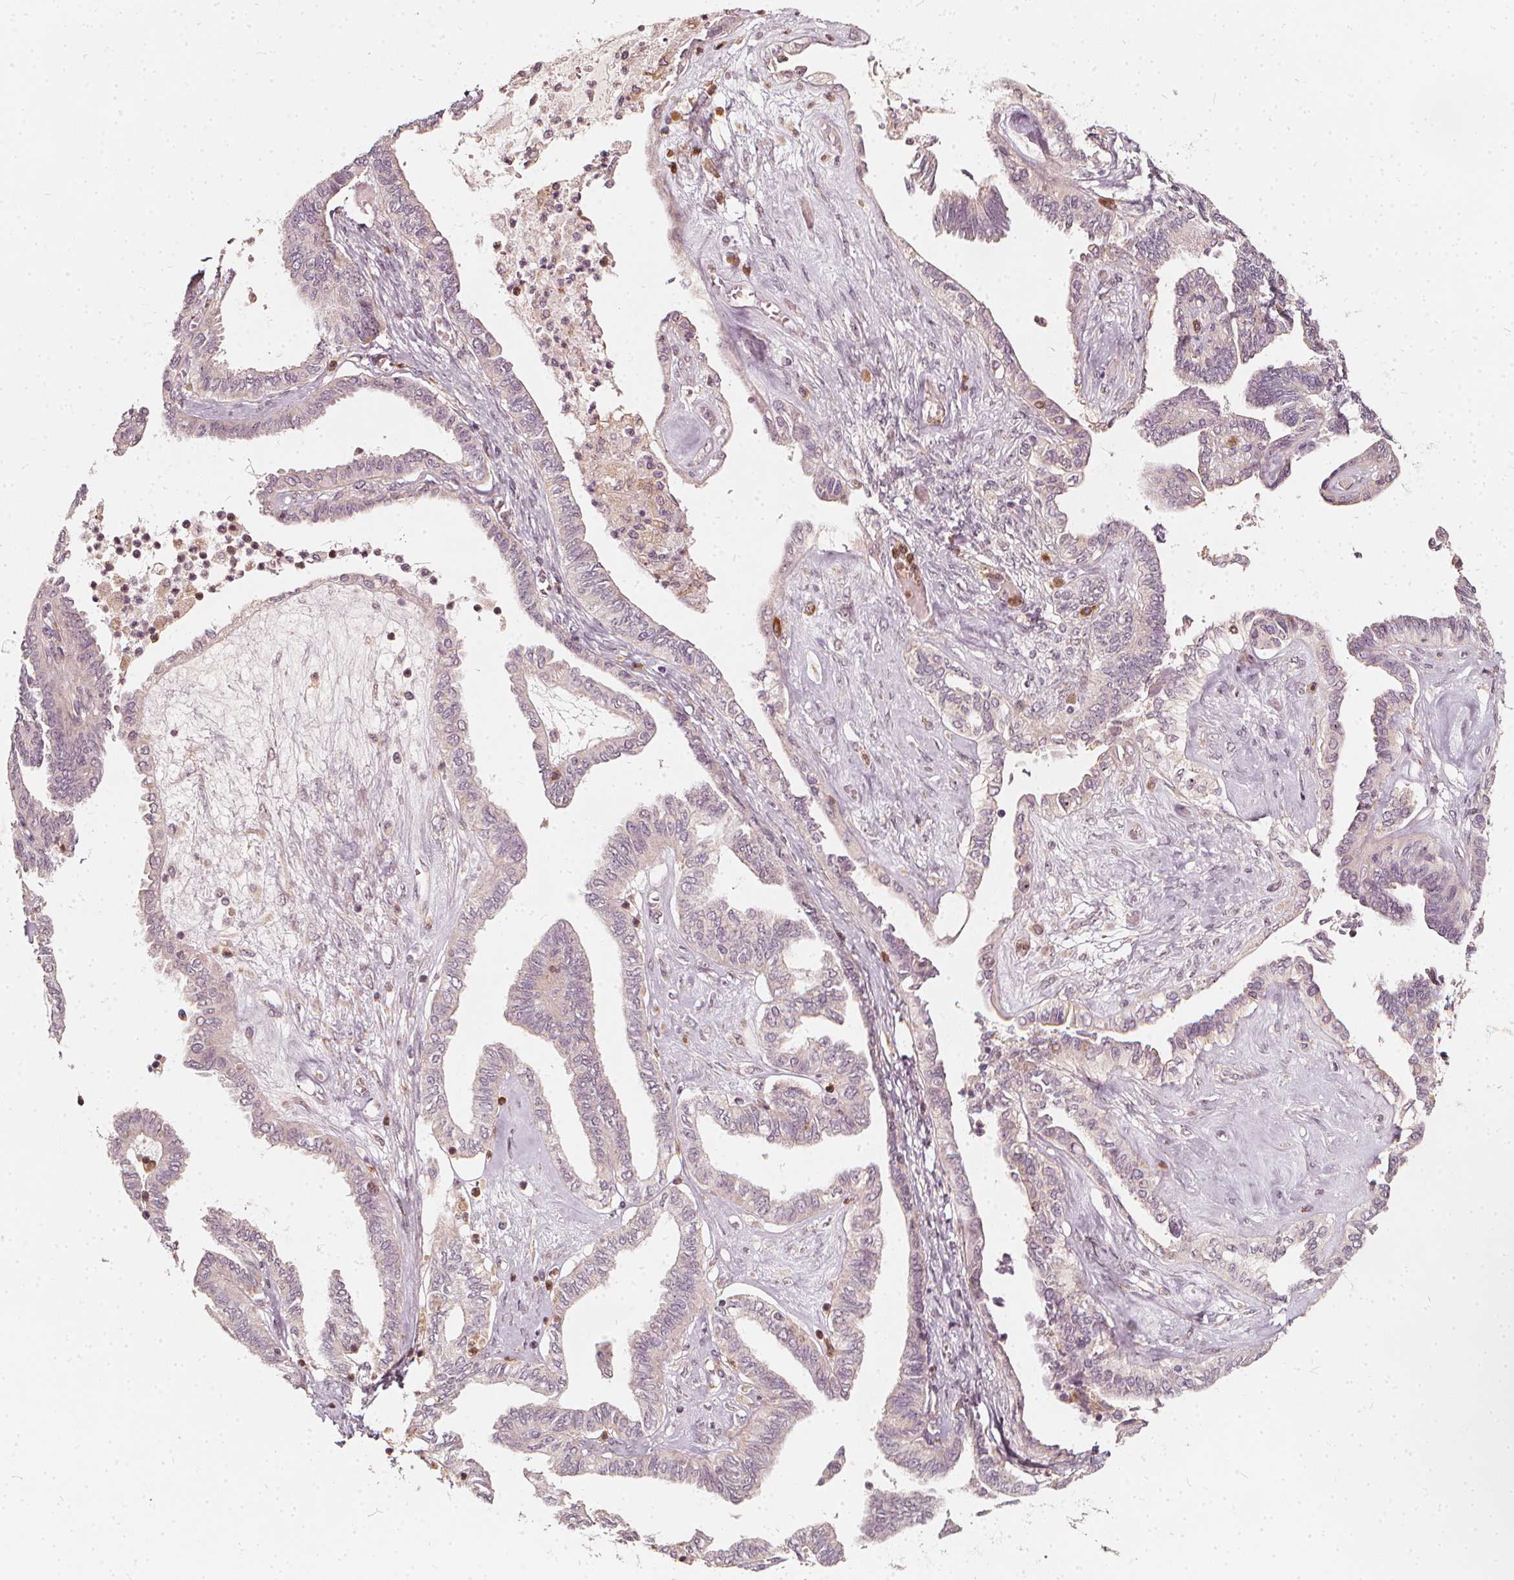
{"staining": {"intensity": "negative", "quantity": "none", "location": "none"}, "tissue": "ovarian cancer", "cell_type": "Tumor cells", "image_type": "cancer", "snomed": [{"axis": "morphology", "description": "Carcinoma, endometroid"}, {"axis": "topography", "description": "Ovary"}], "caption": "Immunohistochemical staining of ovarian cancer exhibits no significant expression in tumor cells.", "gene": "NPC1L1", "patient": {"sex": "female", "age": 70}}